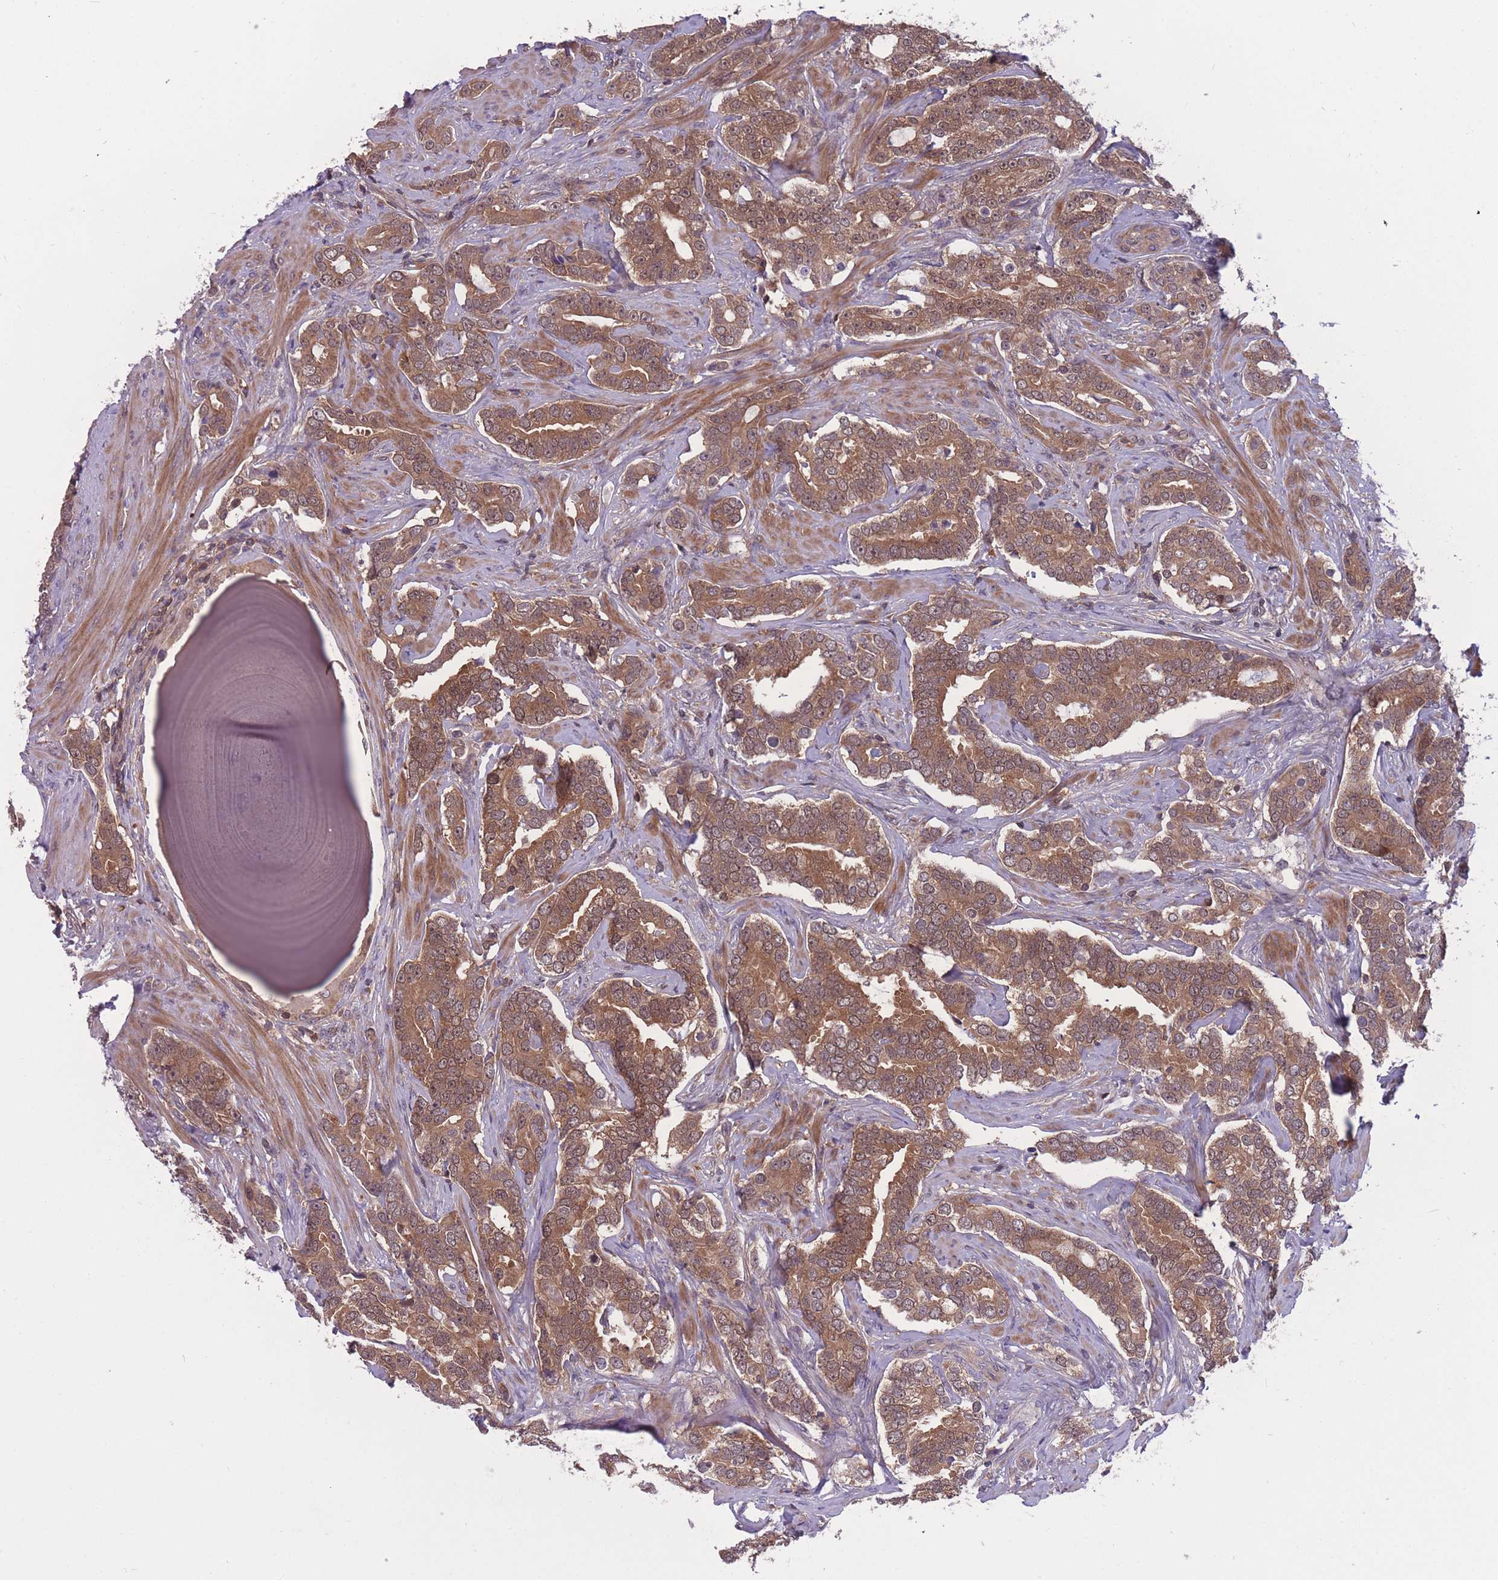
{"staining": {"intensity": "moderate", "quantity": ">75%", "location": "cytoplasmic/membranous"}, "tissue": "prostate cancer", "cell_type": "Tumor cells", "image_type": "cancer", "snomed": [{"axis": "morphology", "description": "Adenocarcinoma, High grade"}, {"axis": "topography", "description": "Prostate"}], "caption": "Brown immunohistochemical staining in prostate cancer (adenocarcinoma (high-grade)) demonstrates moderate cytoplasmic/membranous staining in about >75% of tumor cells. (DAB IHC, brown staining for protein, blue staining for nuclei).", "gene": "UBE2N", "patient": {"sex": "male", "age": 64}}